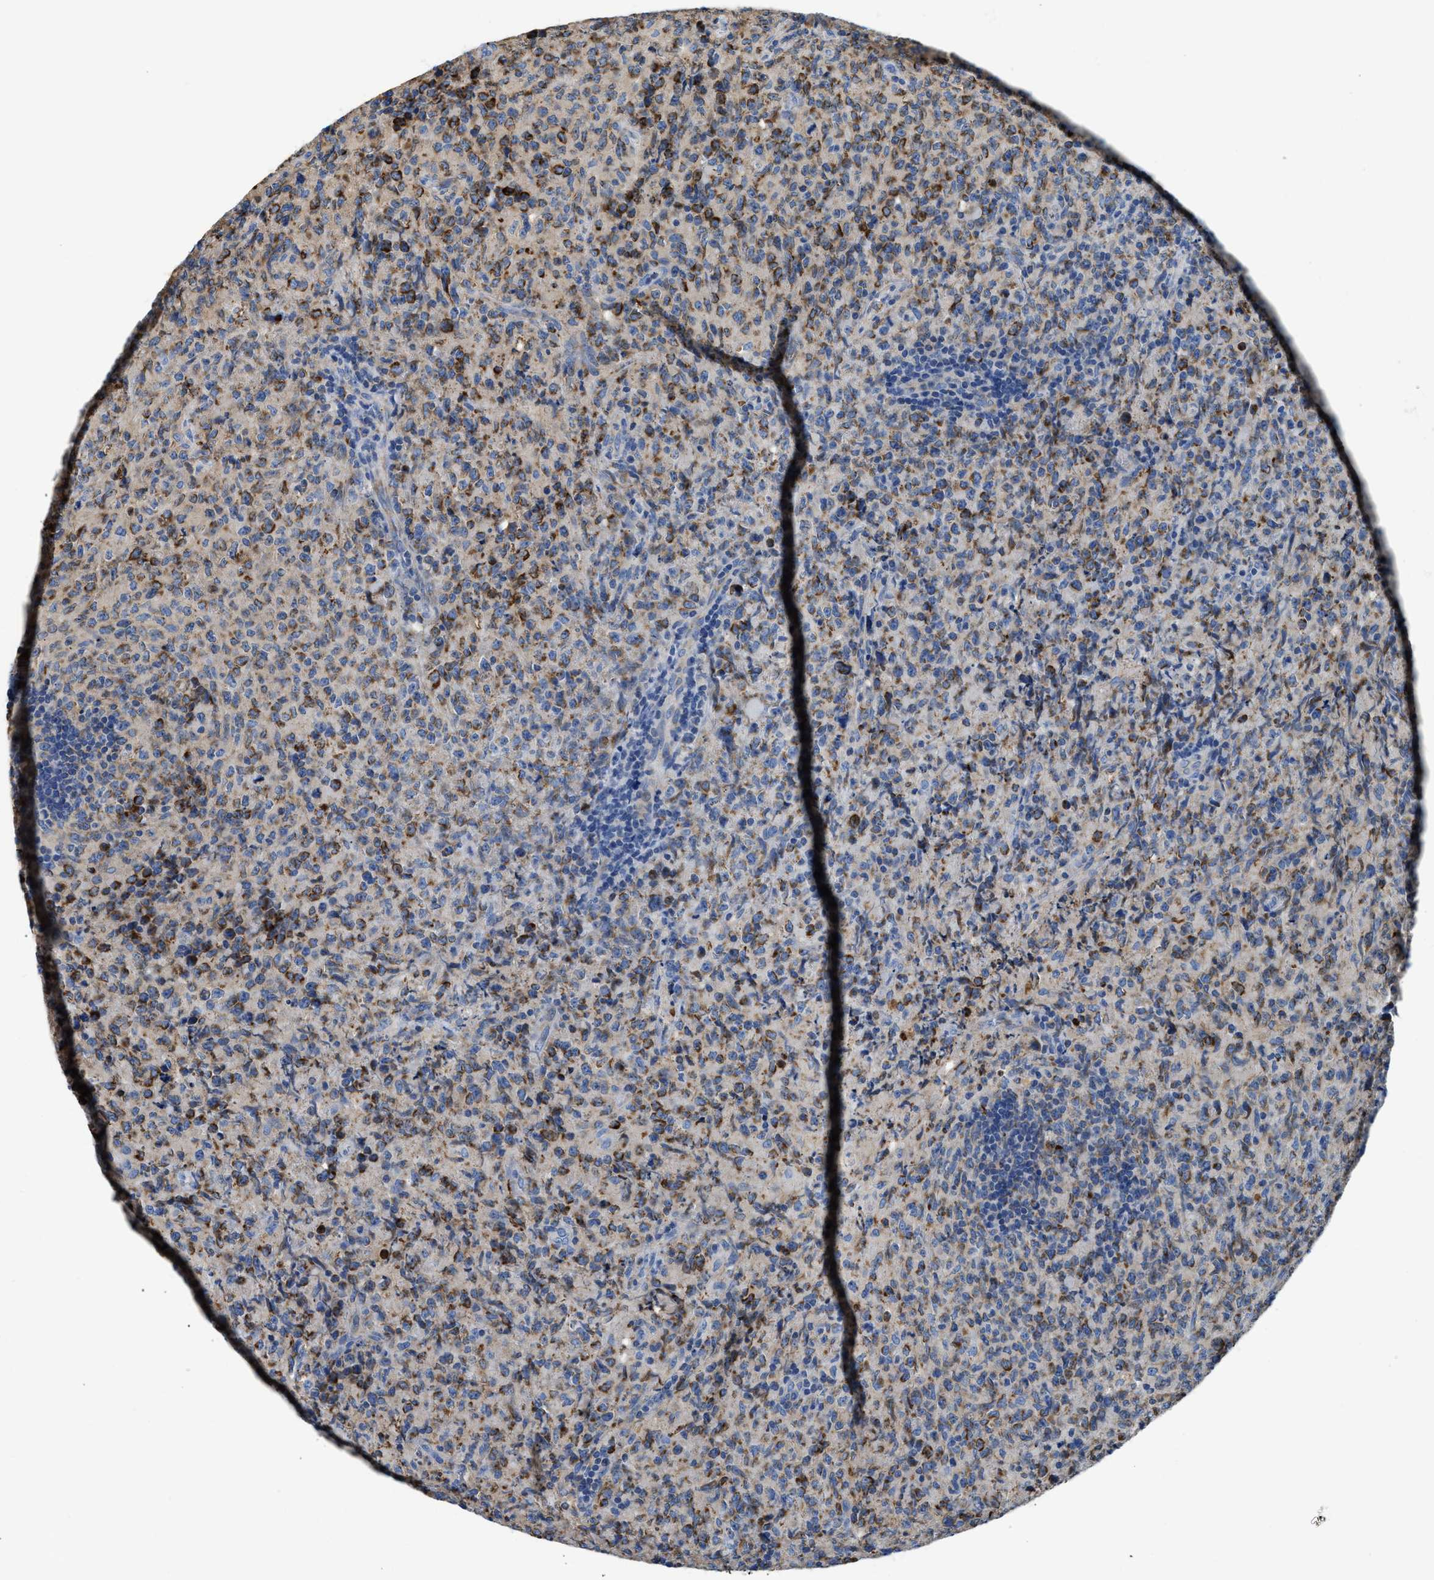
{"staining": {"intensity": "strong", "quantity": "25%-75%", "location": "cytoplasmic/membranous"}, "tissue": "lymphoma", "cell_type": "Tumor cells", "image_type": "cancer", "snomed": [{"axis": "morphology", "description": "Malignant lymphoma, non-Hodgkin's type, High grade"}, {"axis": "topography", "description": "Tonsil"}], "caption": "This micrograph demonstrates IHC staining of lymphoma, with high strong cytoplasmic/membranous expression in approximately 25%-75% of tumor cells.", "gene": "SLC25A13", "patient": {"sex": "female", "age": 36}}